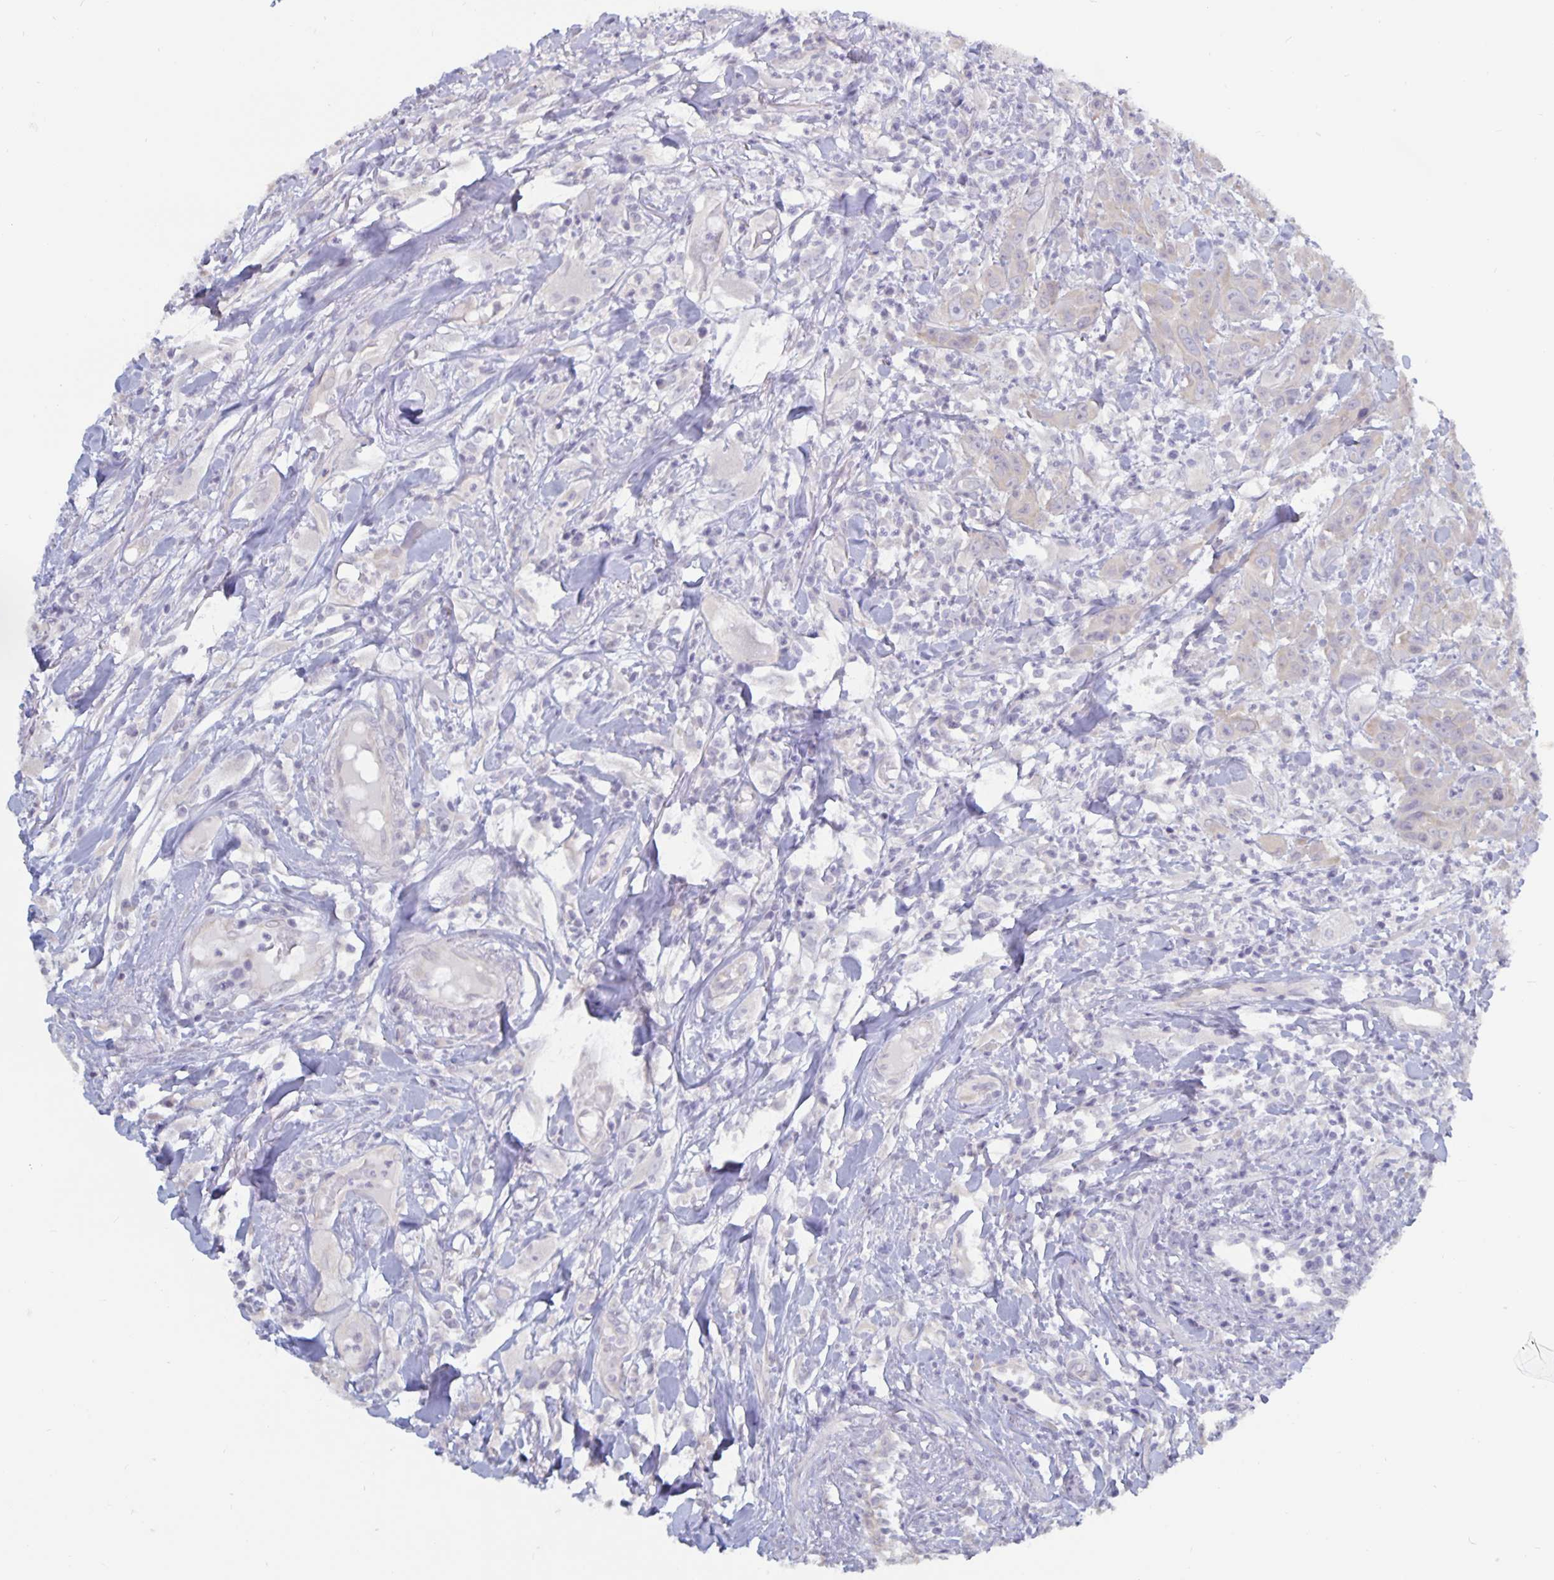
{"staining": {"intensity": "weak", "quantity": "25%-75%", "location": "cytoplasmic/membranous"}, "tissue": "head and neck cancer", "cell_type": "Tumor cells", "image_type": "cancer", "snomed": [{"axis": "morphology", "description": "Squamous cell carcinoma, NOS"}, {"axis": "topography", "description": "Skin"}, {"axis": "topography", "description": "Head-Neck"}], "caption": "About 25%-75% of tumor cells in head and neck cancer (squamous cell carcinoma) demonstrate weak cytoplasmic/membranous protein staining as visualized by brown immunohistochemical staining.", "gene": "PLCB3", "patient": {"sex": "male", "age": 80}}